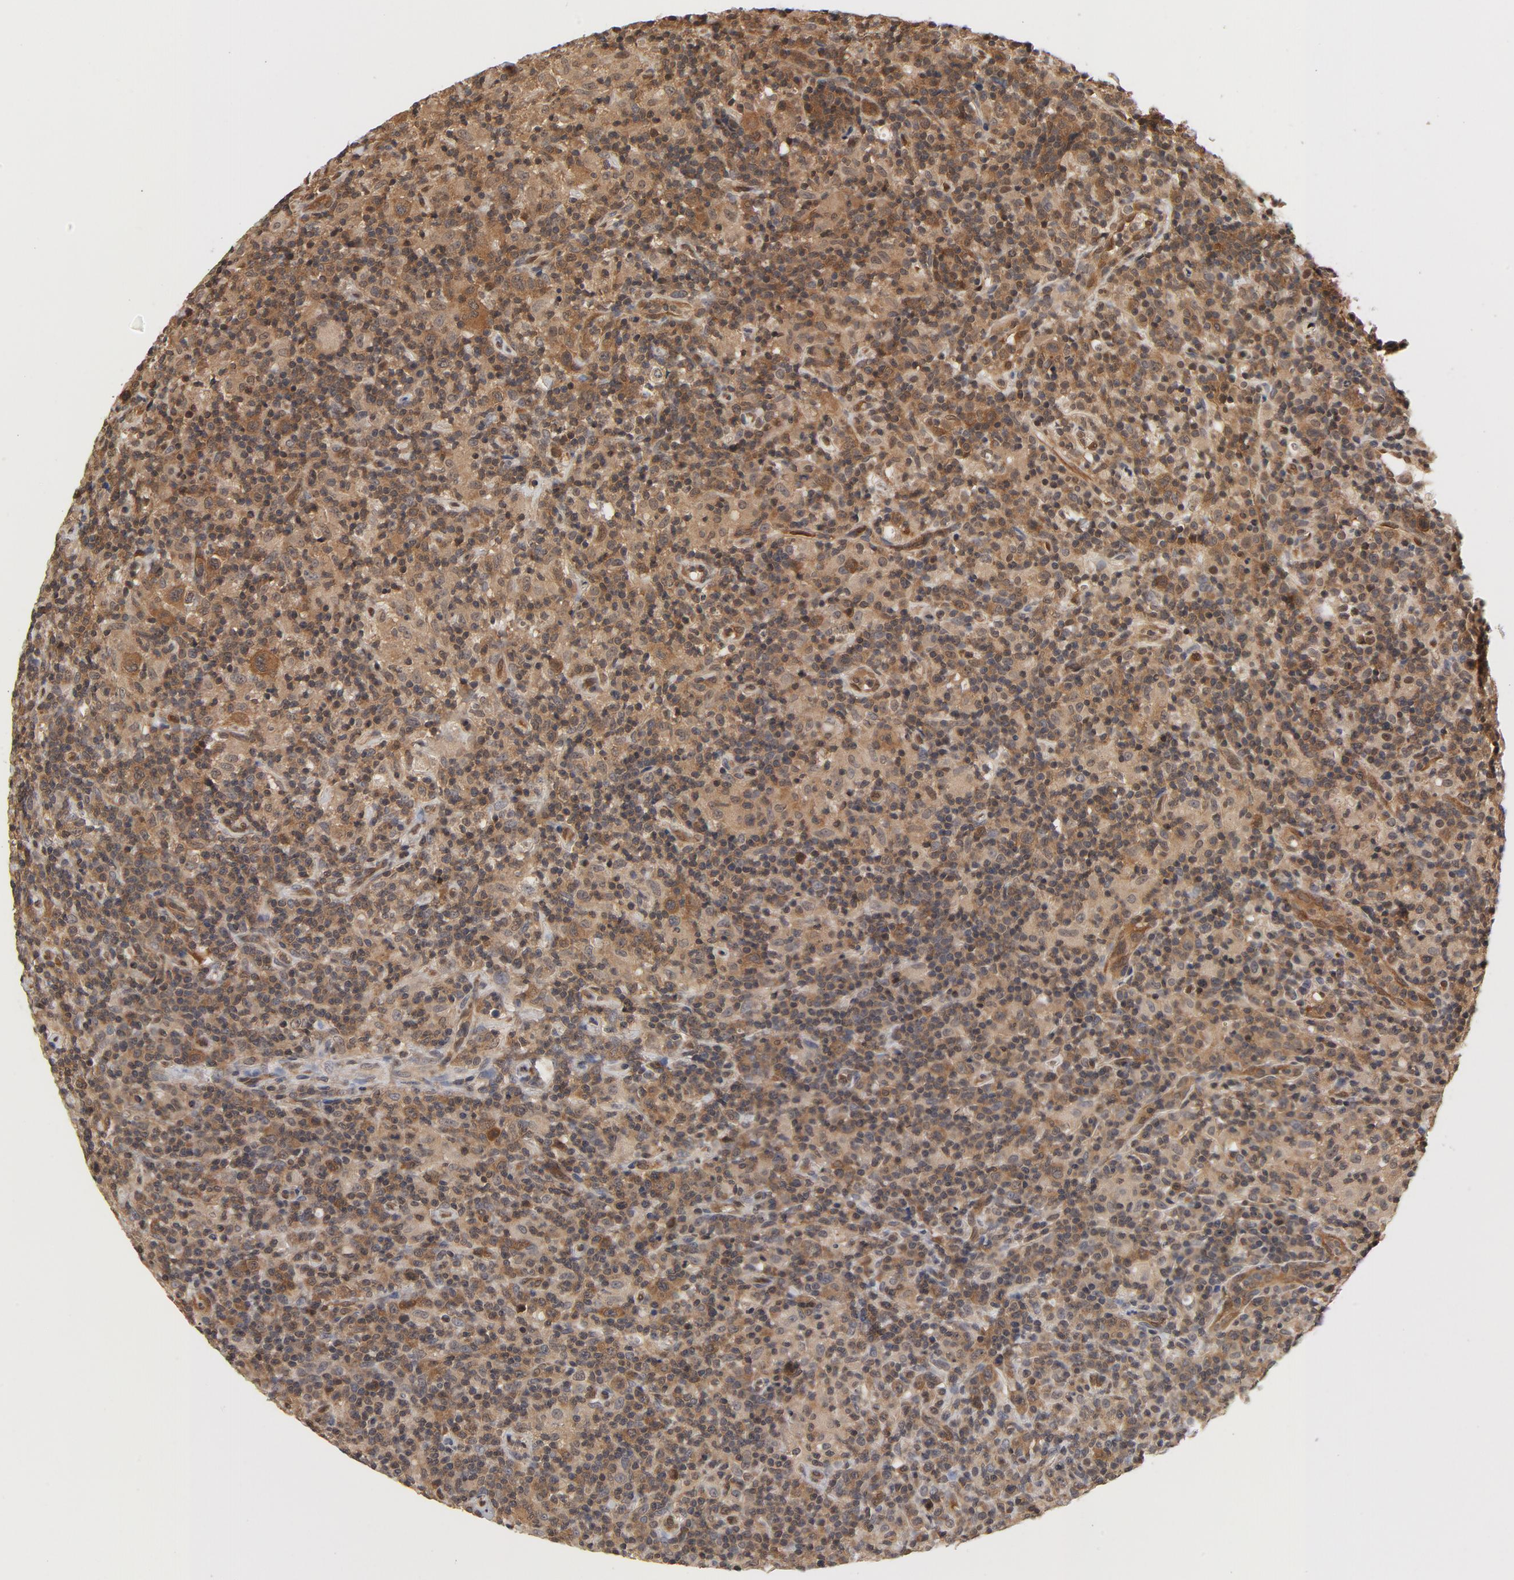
{"staining": {"intensity": "moderate", "quantity": "25%-75%", "location": "cytoplasmic/membranous,nuclear"}, "tissue": "lymphoma", "cell_type": "Tumor cells", "image_type": "cancer", "snomed": [{"axis": "morphology", "description": "Hodgkin's disease, NOS"}, {"axis": "topography", "description": "Lymph node"}], "caption": "Protein positivity by IHC exhibits moderate cytoplasmic/membranous and nuclear positivity in approximately 25%-75% of tumor cells in lymphoma. (DAB (3,3'-diaminobenzidine) = brown stain, brightfield microscopy at high magnification).", "gene": "CDC37", "patient": {"sex": "male", "age": 65}}